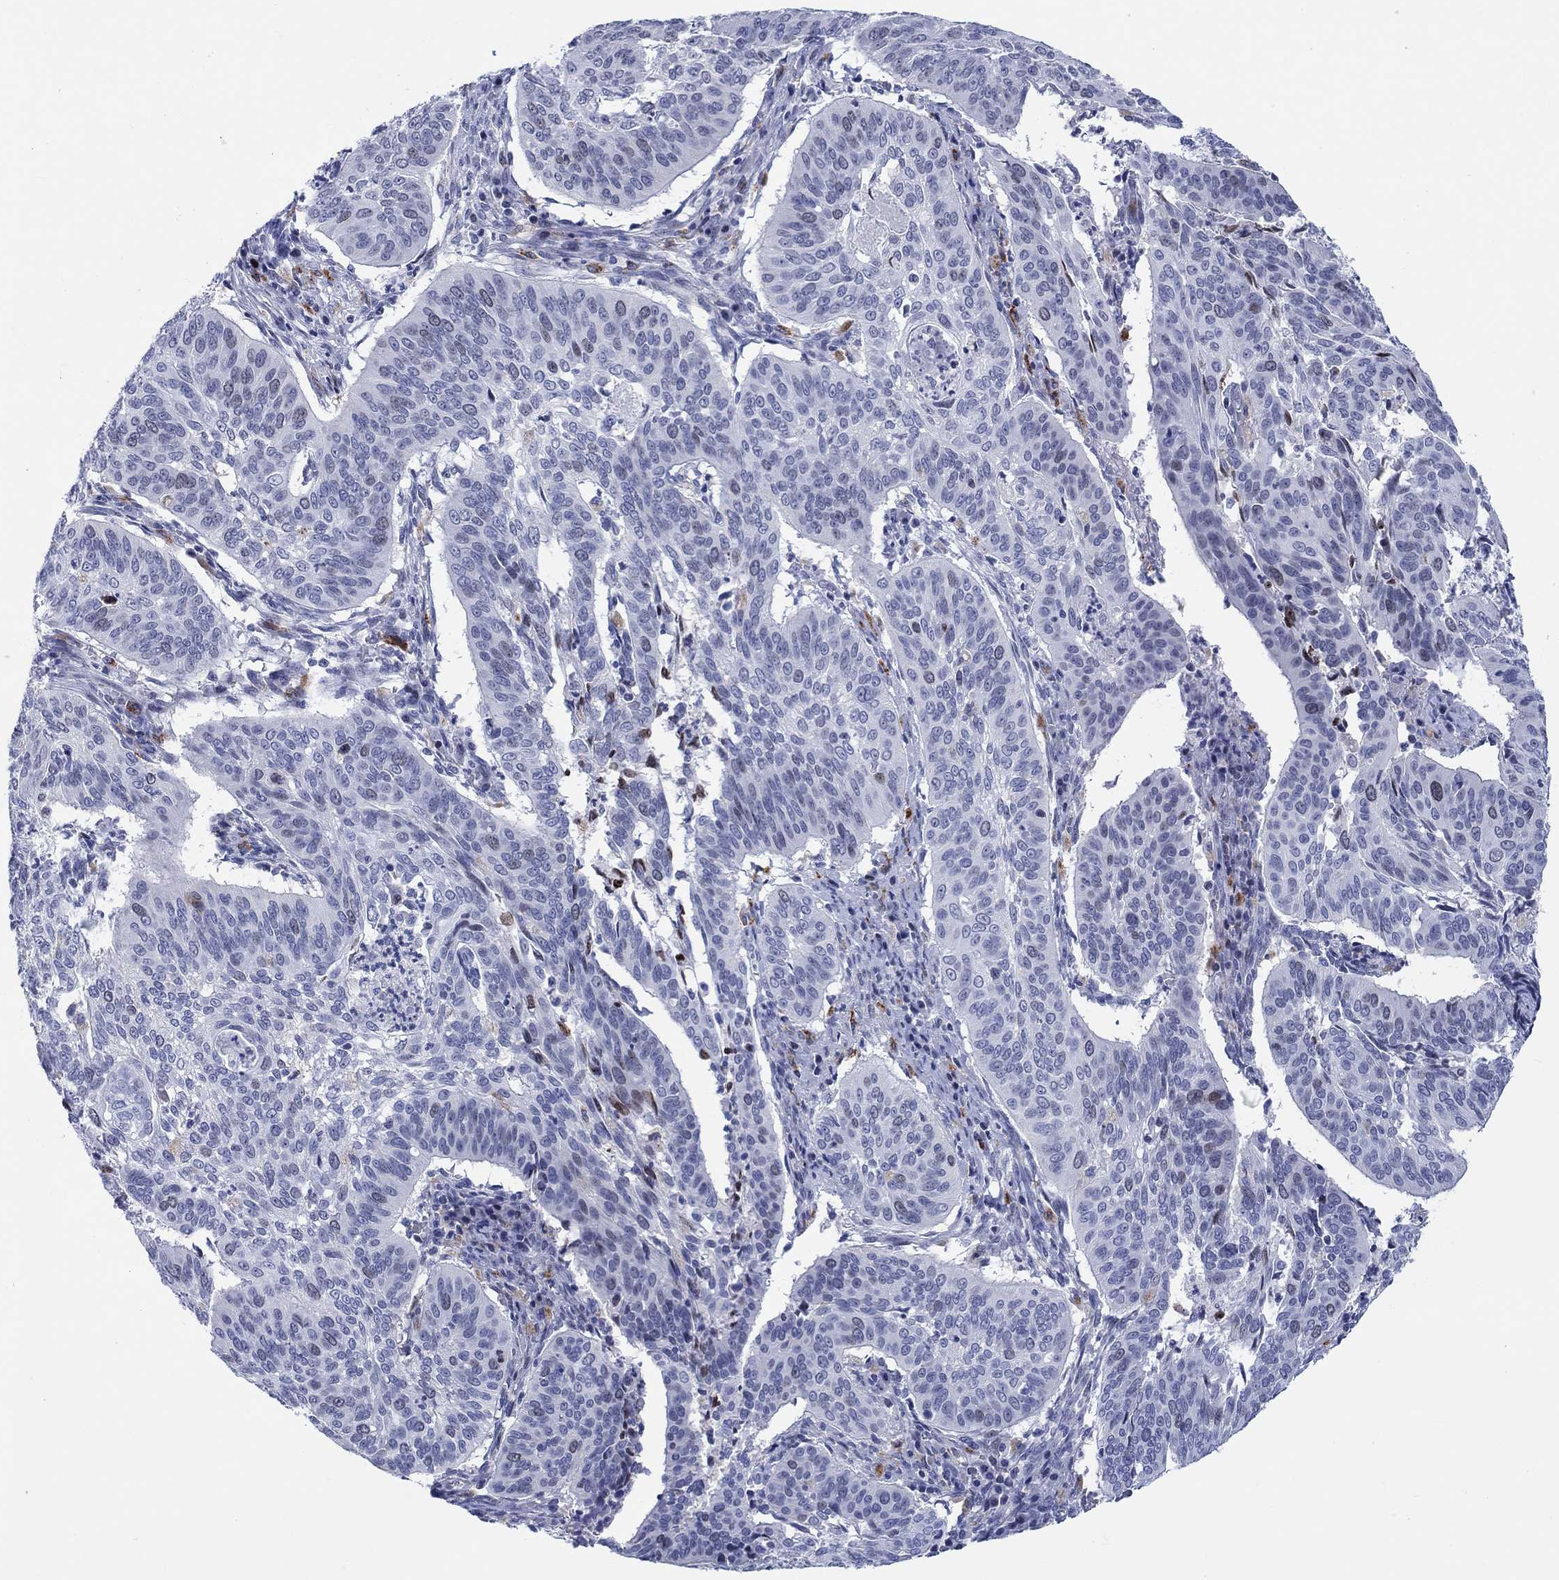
{"staining": {"intensity": "moderate", "quantity": "<25%", "location": "nuclear"}, "tissue": "cervical cancer", "cell_type": "Tumor cells", "image_type": "cancer", "snomed": [{"axis": "morphology", "description": "Normal tissue, NOS"}, {"axis": "morphology", "description": "Squamous cell carcinoma, NOS"}, {"axis": "topography", "description": "Cervix"}], "caption": "A high-resolution histopathology image shows IHC staining of cervical squamous cell carcinoma, which exhibits moderate nuclear staining in about <25% of tumor cells.", "gene": "CDCA2", "patient": {"sex": "female", "age": 39}}